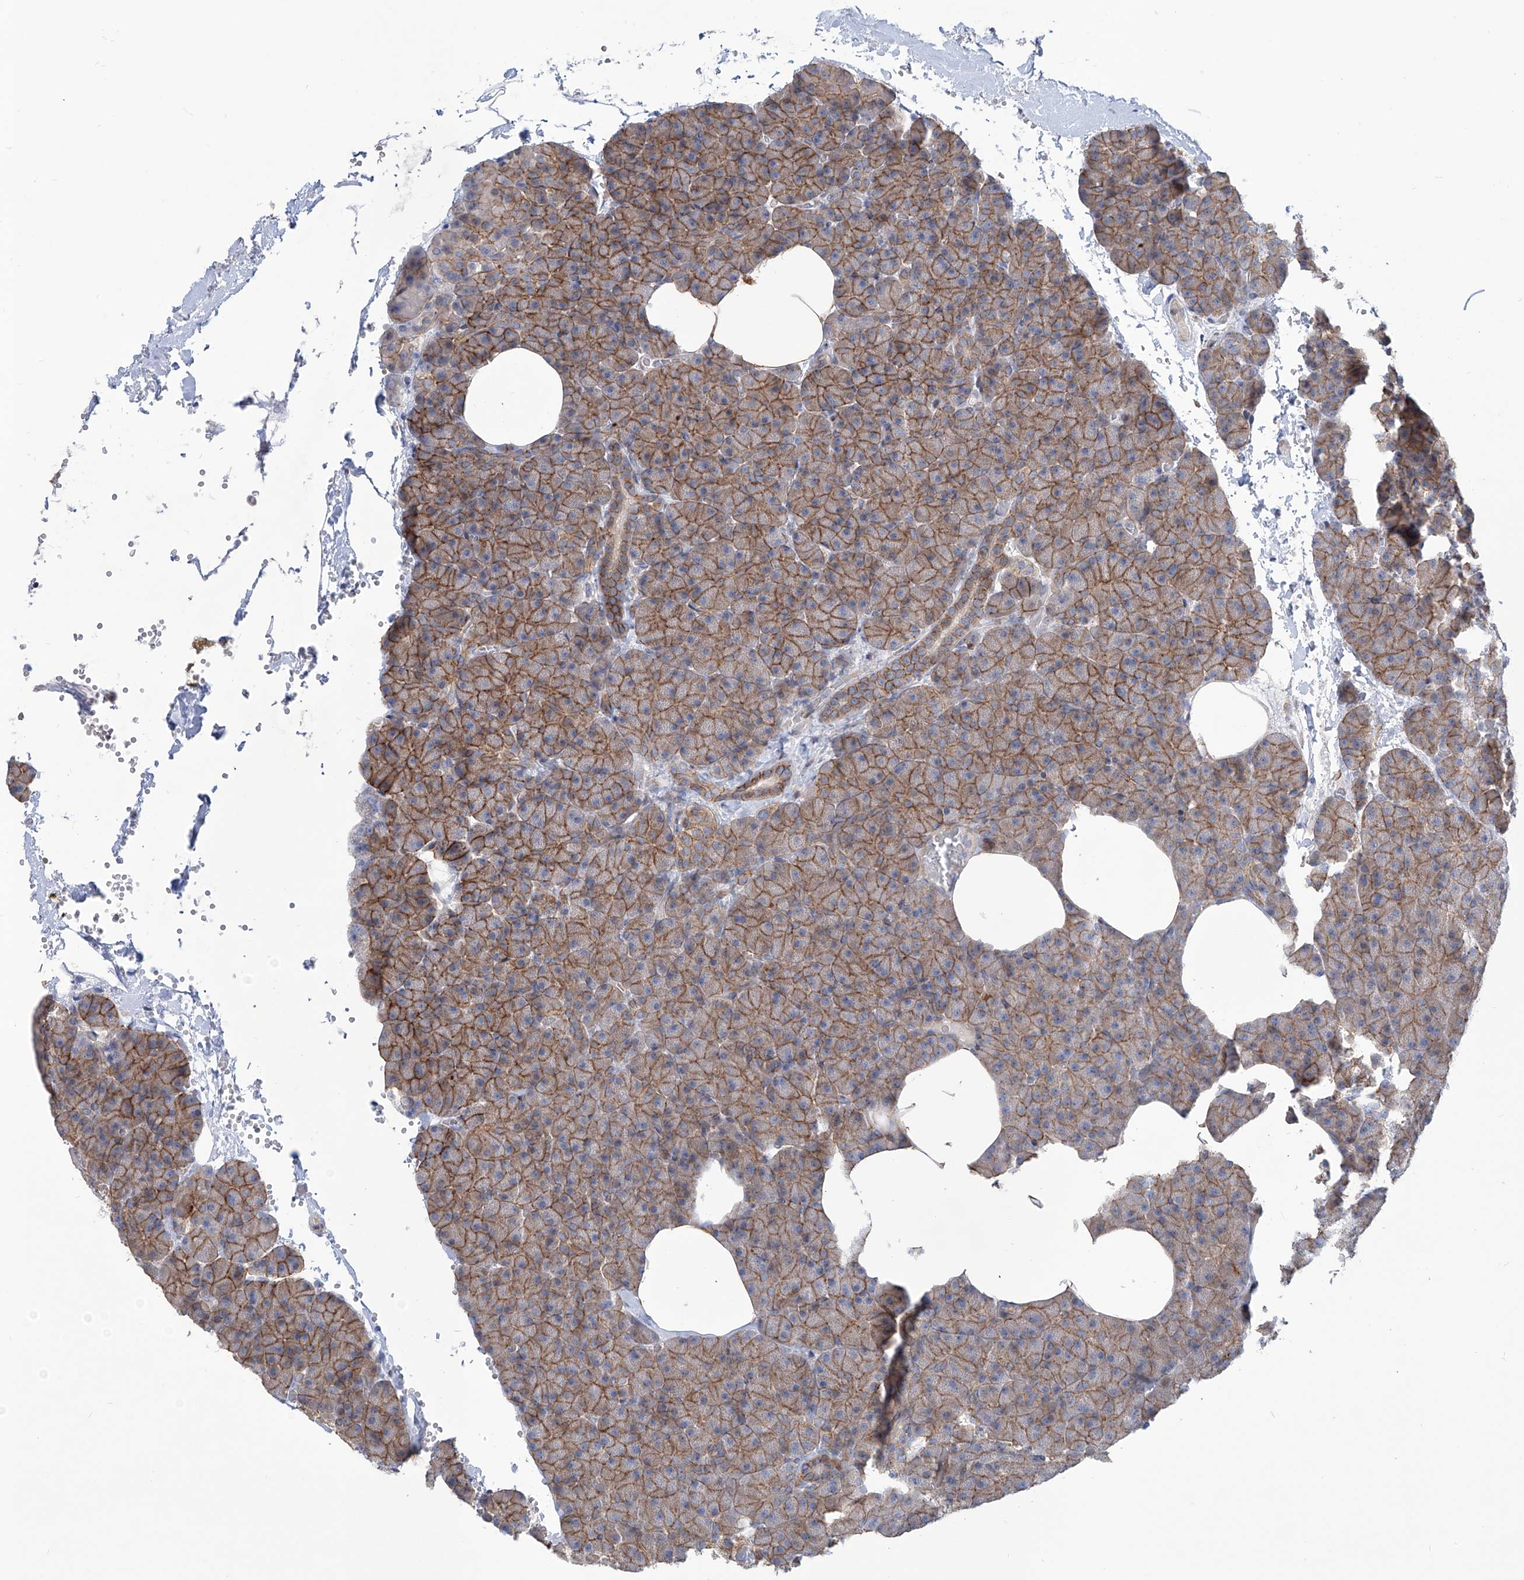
{"staining": {"intensity": "moderate", "quantity": ">75%", "location": "cytoplasmic/membranous"}, "tissue": "pancreas", "cell_type": "Exocrine glandular cells", "image_type": "normal", "snomed": [{"axis": "morphology", "description": "Normal tissue, NOS"}, {"axis": "morphology", "description": "Carcinoid, malignant, NOS"}, {"axis": "topography", "description": "Pancreas"}], "caption": "Moderate cytoplasmic/membranous positivity for a protein is appreciated in about >75% of exocrine glandular cells of normal pancreas using immunohistochemistry (IHC).", "gene": "LRRC1", "patient": {"sex": "female", "age": 35}}